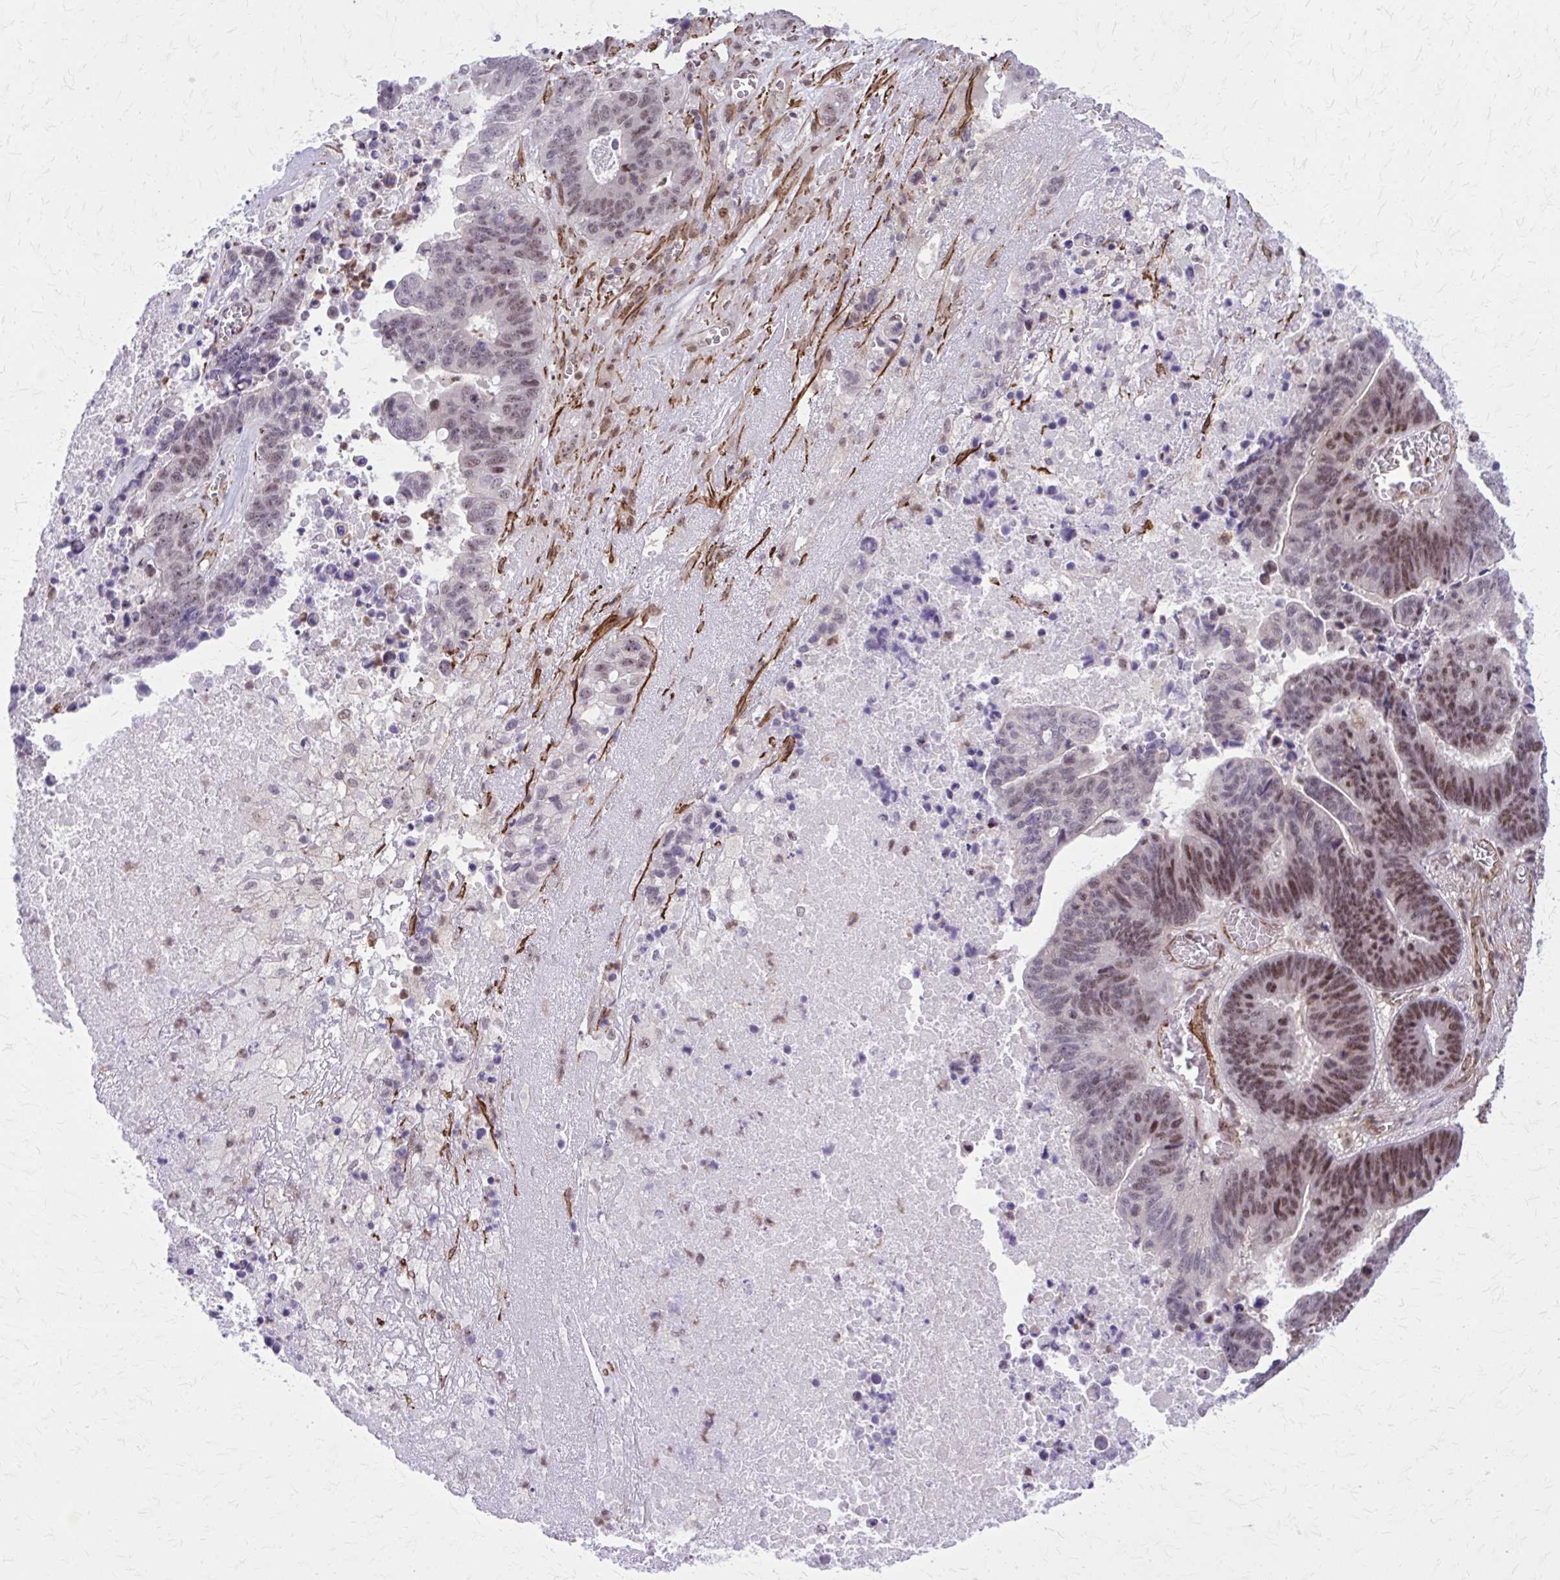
{"staining": {"intensity": "moderate", "quantity": ">75%", "location": "nuclear"}, "tissue": "lung cancer", "cell_type": "Tumor cells", "image_type": "cancer", "snomed": [{"axis": "morphology", "description": "Aneuploidy"}, {"axis": "morphology", "description": "Adenocarcinoma, NOS"}, {"axis": "morphology", "description": "Adenocarcinoma primary or metastatic"}, {"axis": "topography", "description": "Lung"}], "caption": "Moderate nuclear staining for a protein is present in approximately >75% of tumor cells of lung cancer (adenocarcinoma) using immunohistochemistry (IHC).", "gene": "NRBF2", "patient": {"sex": "female", "age": 75}}